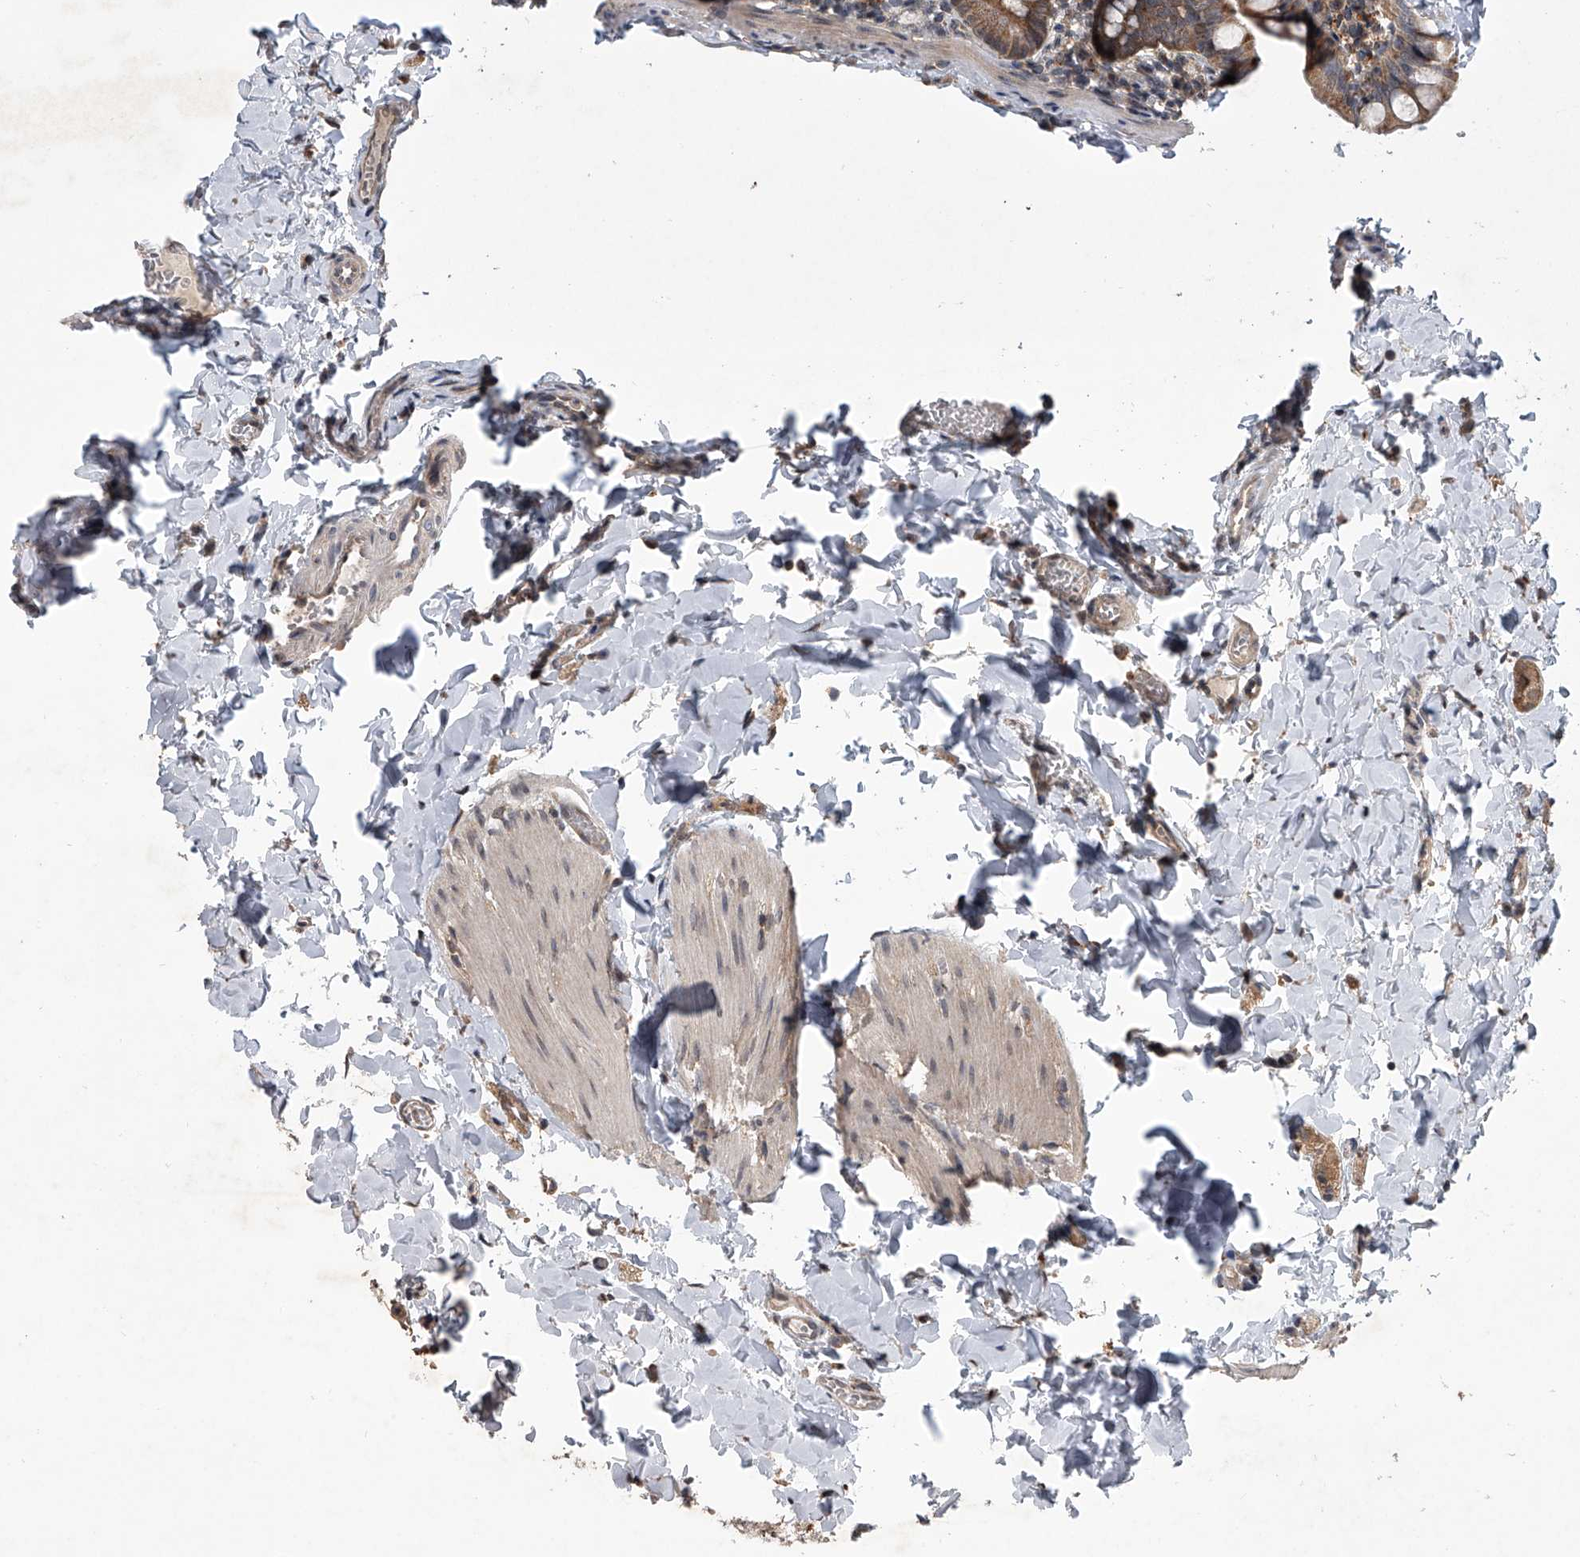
{"staining": {"intensity": "moderate", "quantity": ">75%", "location": "cytoplasmic/membranous"}, "tissue": "small intestine", "cell_type": "Glandular cells", "image_type": "normal", "snomed": [{"axis": "morphology", "description": "Normal tissue, NOS"}, {"axis": "topography", "description": "Small intestine"}], "caption": "Protein staining of normal small intestine demonstrates moderate cytoplasmic/membranous positivity in about >75% of glandular cells. (IHC, brightfield microscopy, high magnification).", "gene": "GEMIN8", "patient": {"sex": "male", "age": 7}}